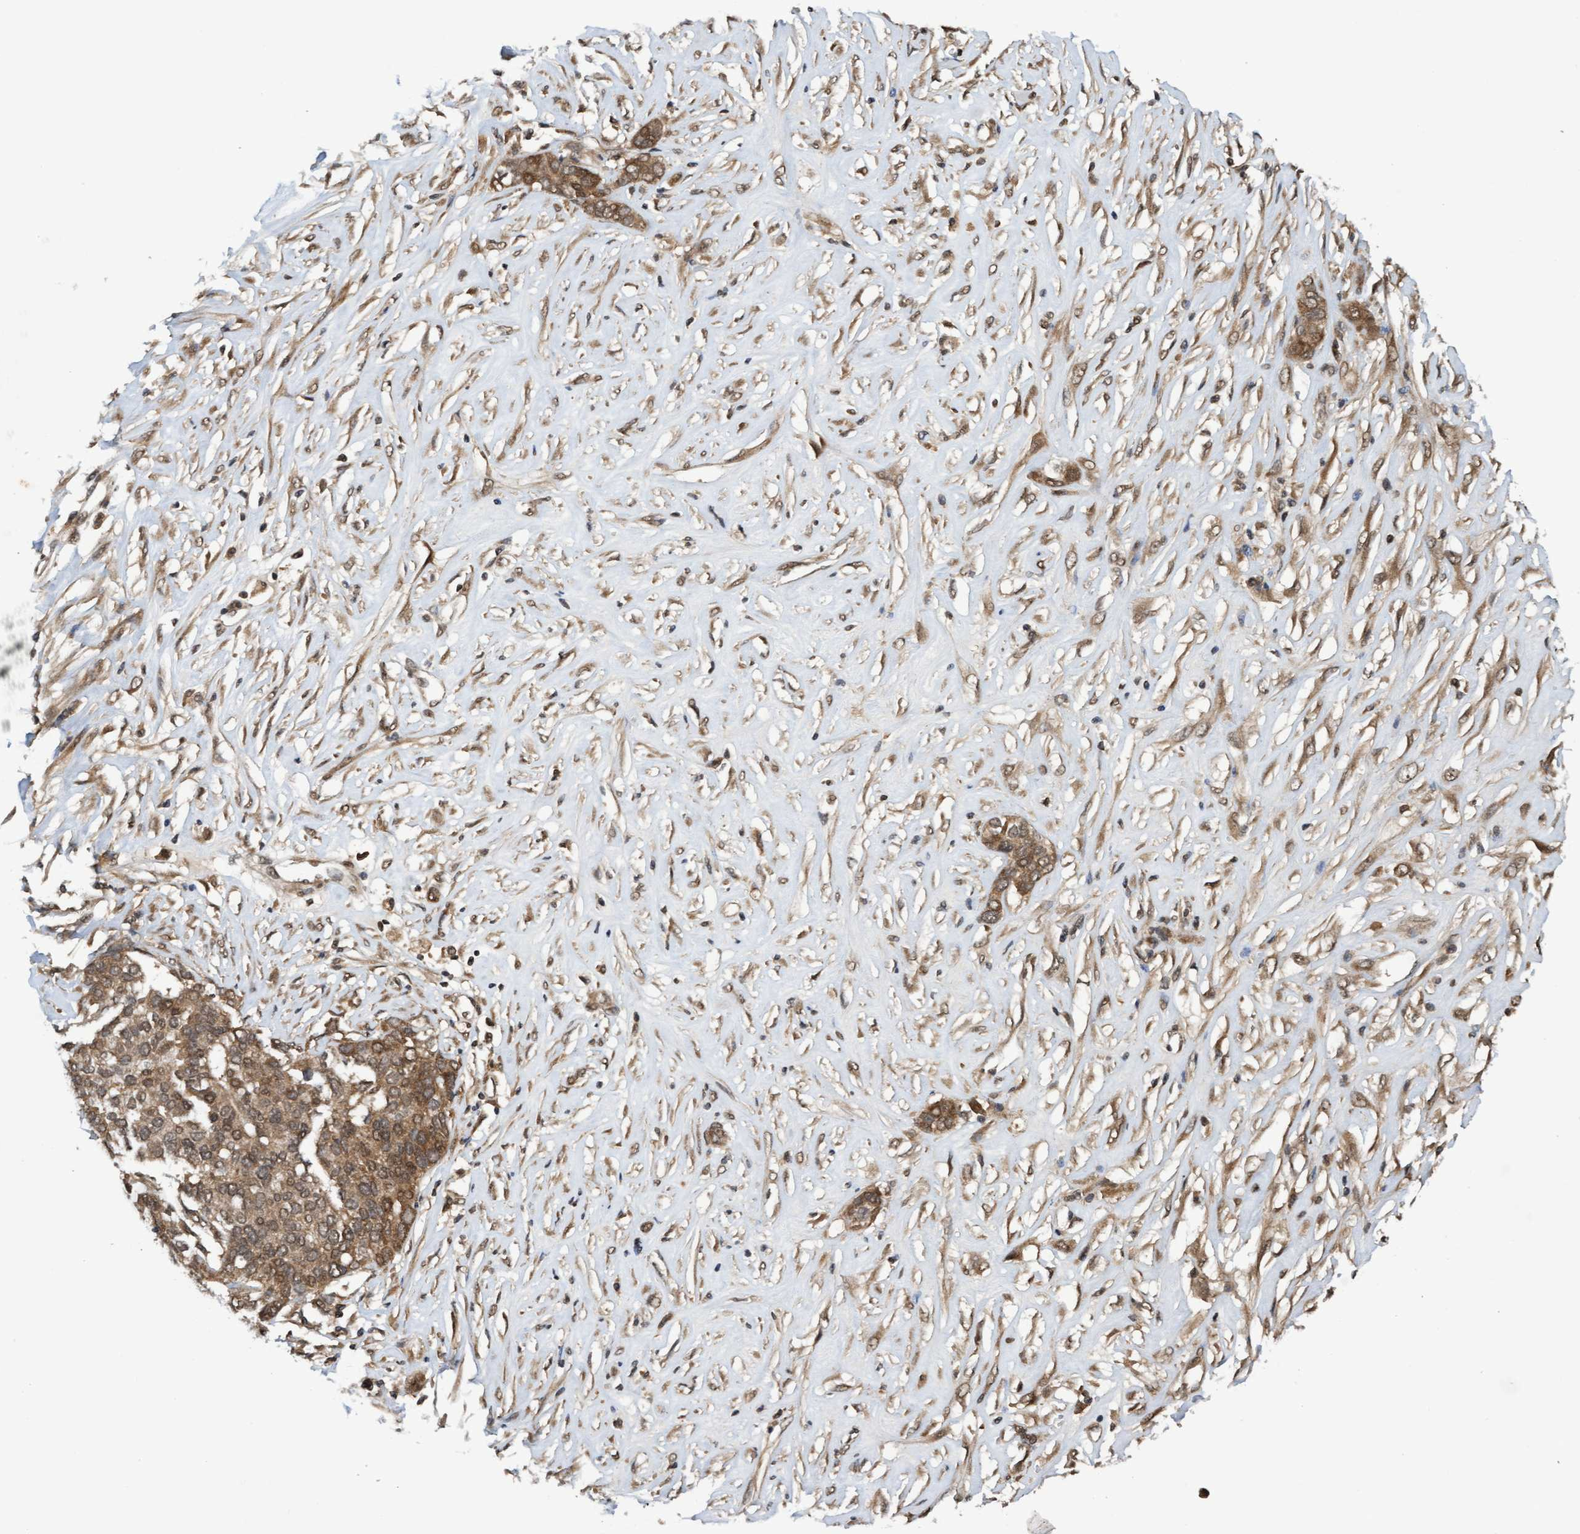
{"staining": {"intensity": "moderate", "quantity": ">75%", "location": "cytoplasmic/membranous,nuclear"}, "tissue": "ovarian cancer", "cell_type": "Tumor cells", "image_type": "cancer", "snomed": [{"axis": "morphology", "description": "Cystadenocarcinoma, serous, NOS"}, {"axis": "topography", "description": "Ovary"}], "caption": "Ovarian cancer (serous cystadenocarcinoma) was stained to show a protein in brown. There is medium levels of moderate cytoplasmic/membranous and nuclear positivity in approximately >75% of tumor cells. (DAB IHC, brown staining for protein, blue staining for nuclei).", "gene": "WASF1", "patient": {"sex": "female", "age": 44}}